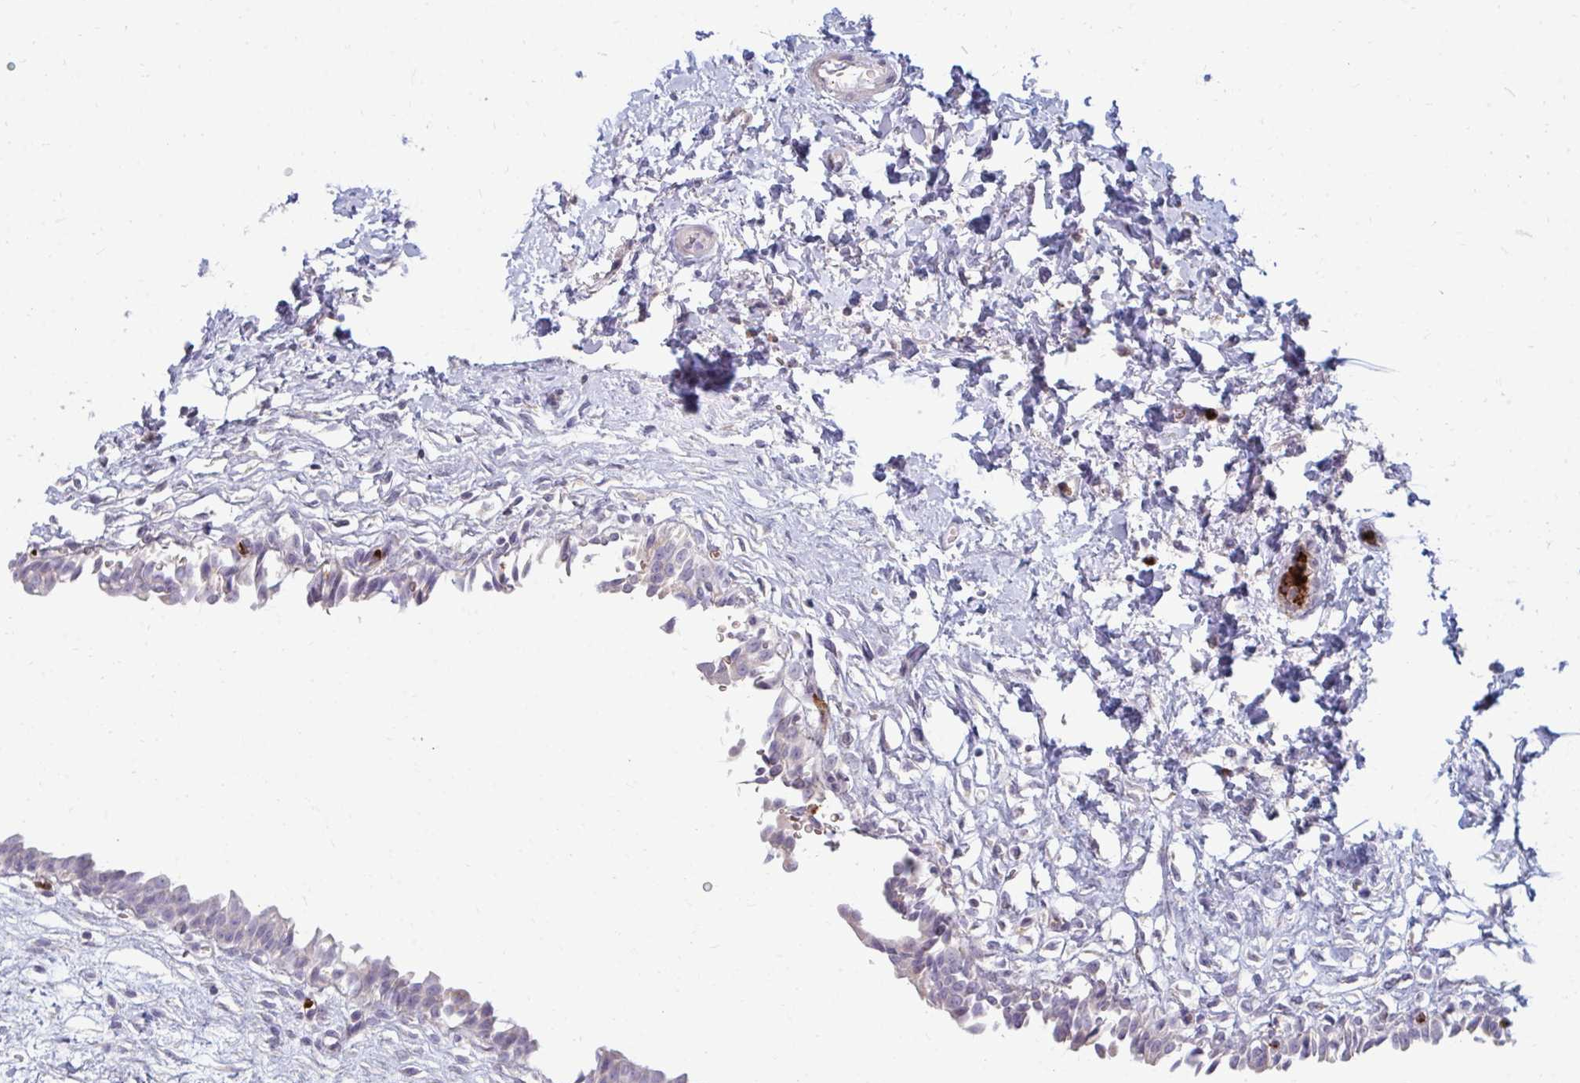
{"staining": {"intensity": "negative", "quantity": "none", "location": "none"}, "tissue": "urinary bladder", "cell_type": "Urothelial cells", "image_type": "normal", "snomed": [{"axis": "morphology", "description": "Normal tissue, NOS"}, {"axis": "topography", "description": "Urinary bladder"}], "caption": "This is an immunohistochemistry (IHC) photomicrograph of benign urinary bladder. There is no expression in urothelial cells.", "gene": "RAB33A", "patient": {"sex": "male", "age": 37}}